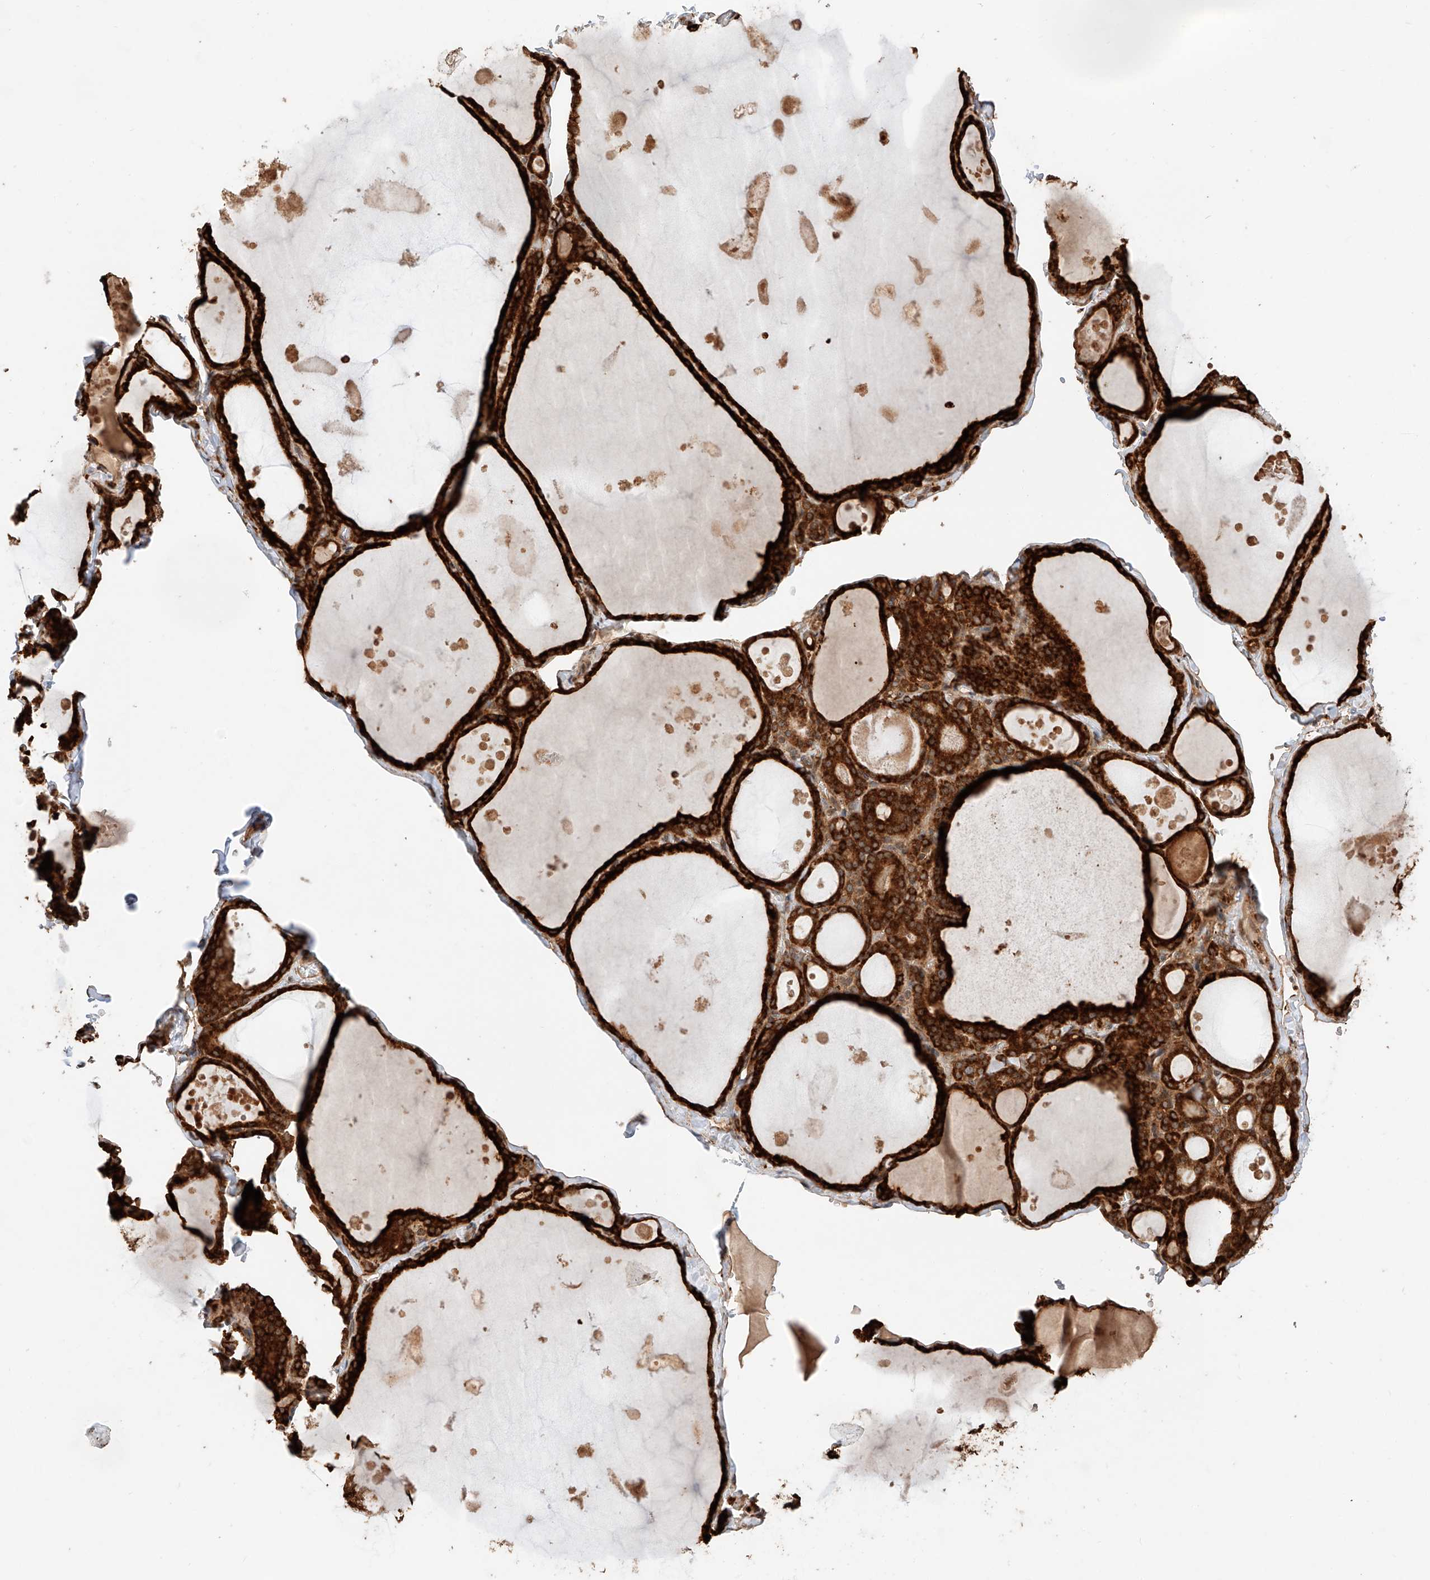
{"staining": {"intensity": "strong", "quantity": ">75%", "location": "cytoplasmic/membranous"}, "tissue": "thyroid gland", "cell_type": "Glandular cells", "image_type": "normal", "snomed": [{"axis": "morphology", "description": "Normal tissue, NOS"}, {"axis": "topography", "description": "Thyroid gland"}], "caption": "This is an image of IHC staining of unremarkable thyroid gland, which shows strong staining in the cytoplasmic/membranous of glandular cells.", "gene": "ZNF84", "patient": {"sex": "male", "age": 56}}